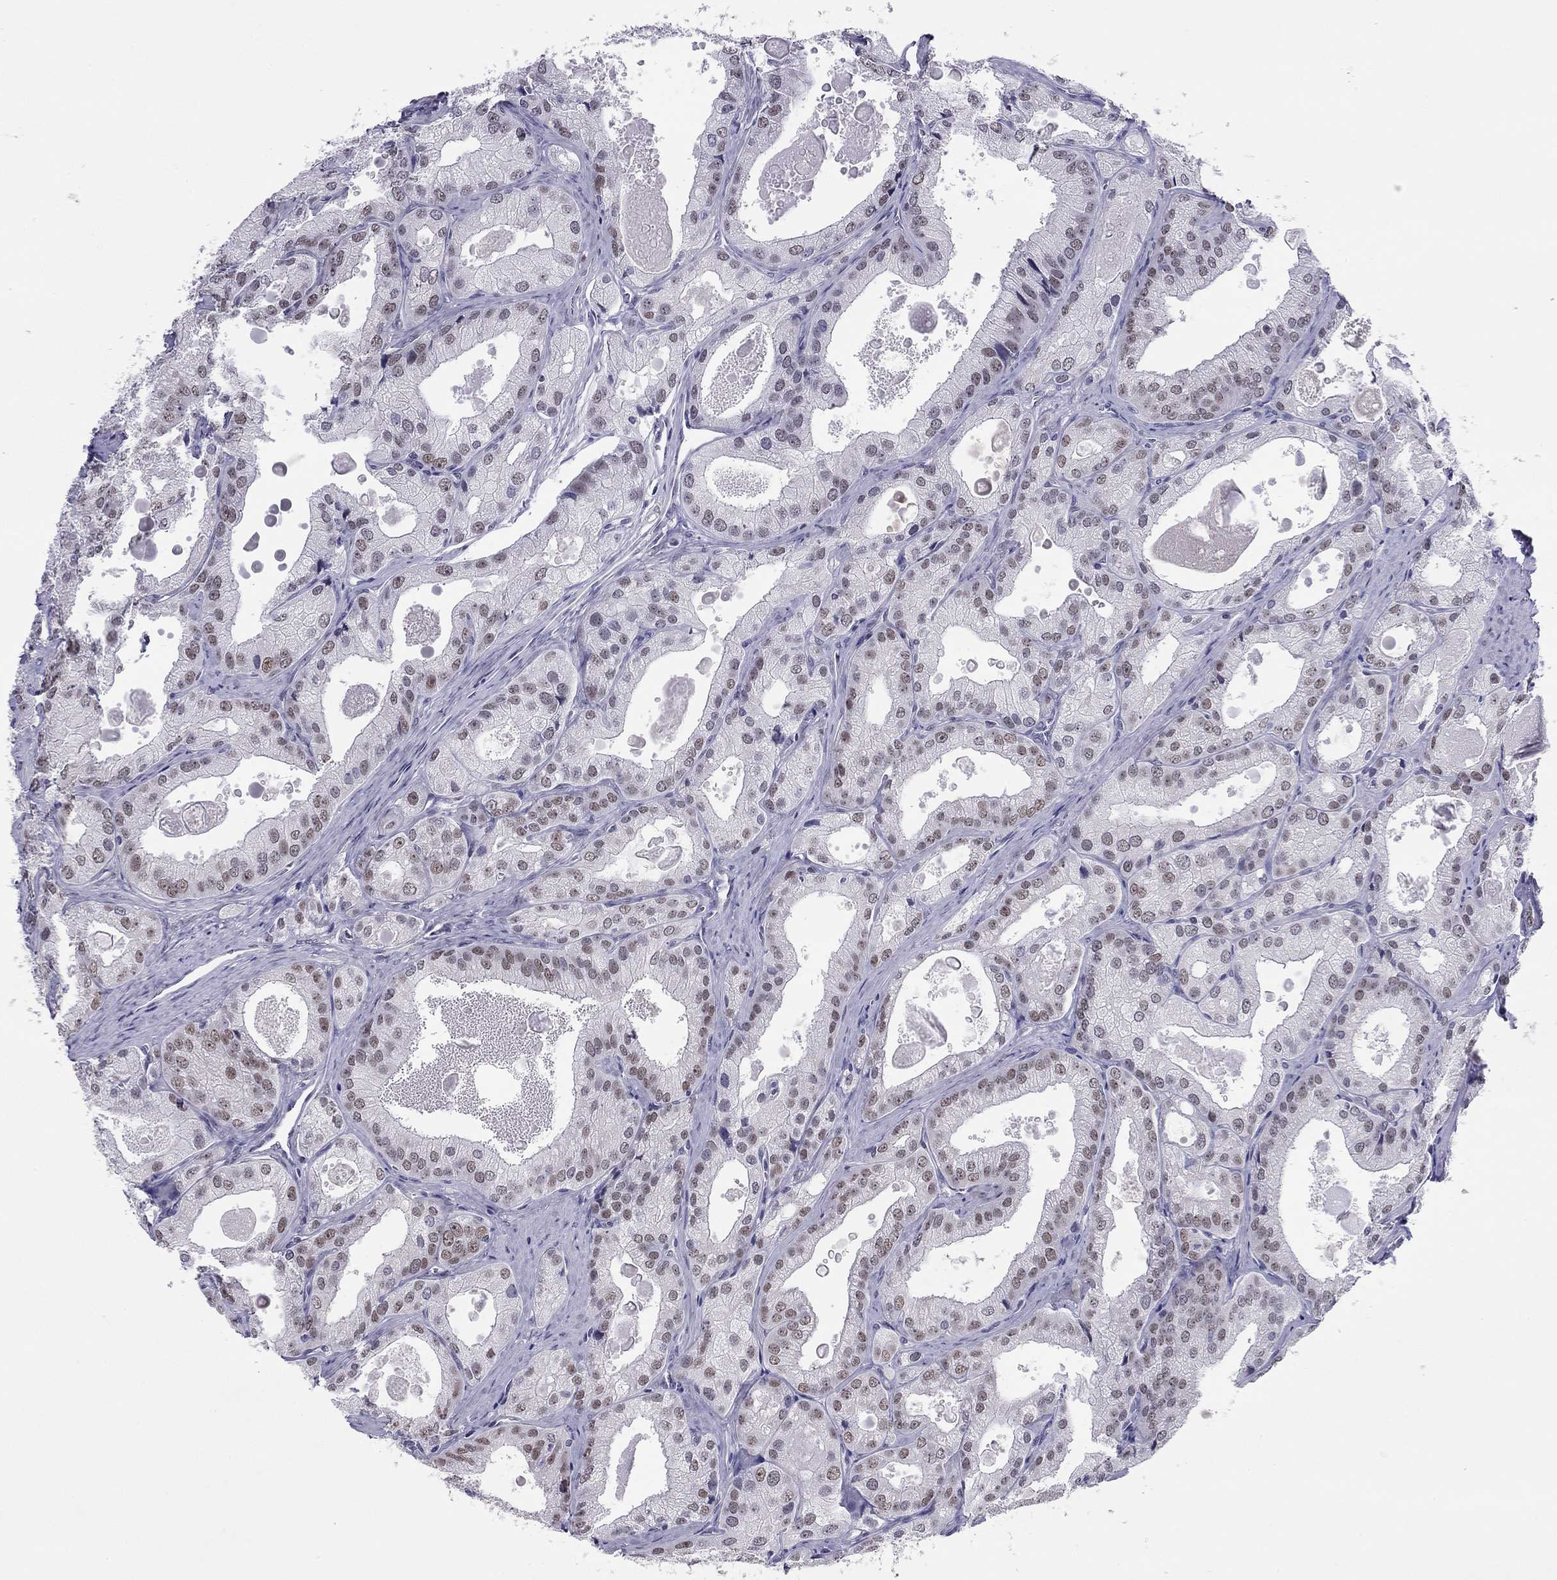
{"staining": {"intensity": "weak", "quantity": "25%-75%", "location": "nuclear"}, "tissue": "prostate cancer", "cell_type": "Tumor cells", "image_type": "cancer", "snomed": [{"axis": "morphology", "description": "Adenocarcinoma, NOS"}, {"axis": "morphology", "description": "Adenocarcinoma, High grade"}, {"axis": "topography", "description": "Prostate"}], "caption": "Protein staining of prostate cancer (high-grade adenocarcinoma) tissue shows weak nuclear staining in about 25%-75% of tumor cells.", "gene": "DOT1L", "patient": {"sex": "male", "age": 70}}